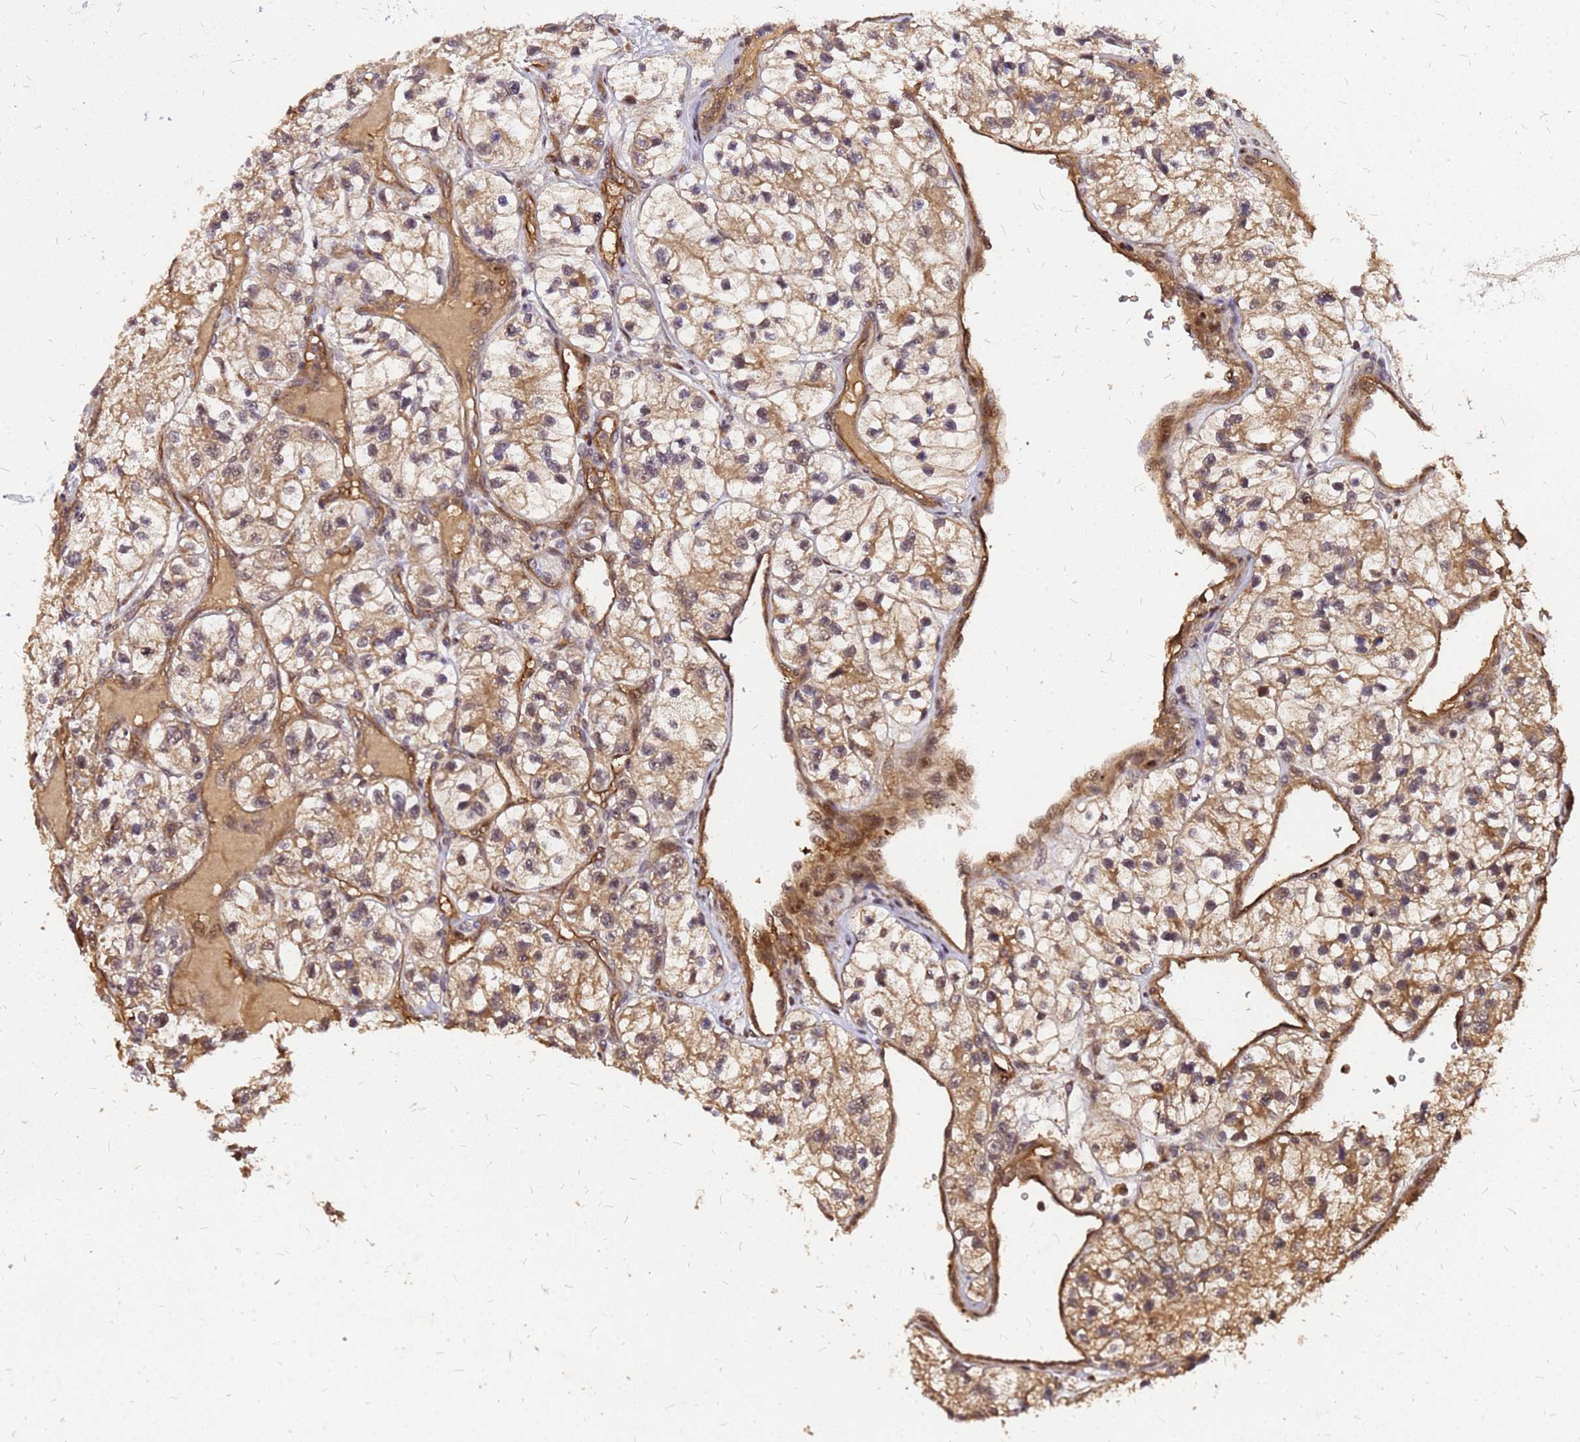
{"staining": {"intensity": "moderate", "quantity": ">75%", "location": "cytoplasmic/membranous"}, "tissue": "renal cancer", "cell_type": "Tumor cells", "image_type": "cancer", "snomed": [{"axis": "morphology", "description": "Adenocarcinoma, NOS"}, {"axis": "topography", "description": "Kidney"}], "caption": "Immunohistochemical staining of renal adenocarcinoma exhibits moderate cytoplasmic/membranous protein positivity in about >75% of tumor cells.", "gene": "GPATCH8", "patient": {"sex": "female", "age": 57}}